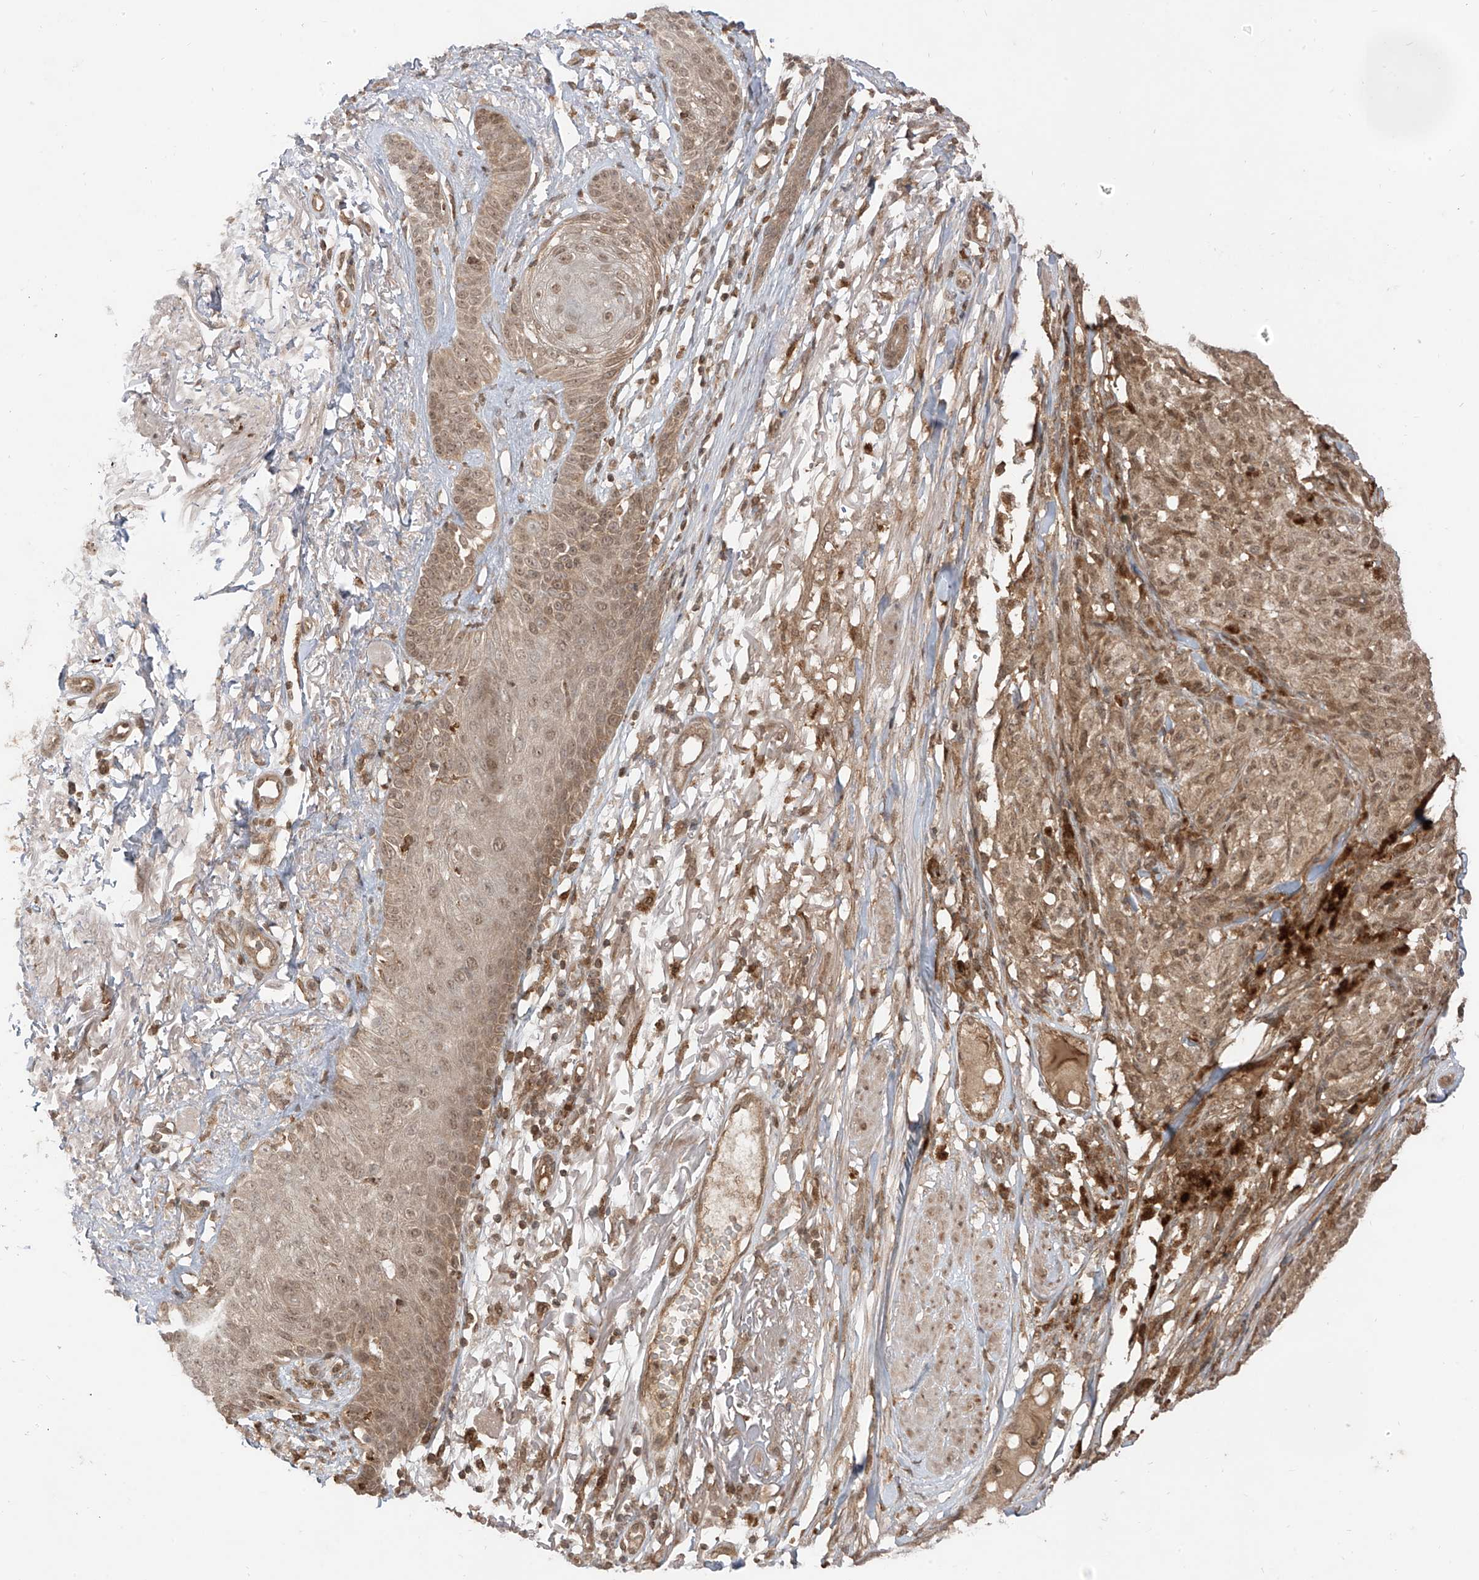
{"staining": {"intensity": "weak", "quantity": ">75%", "location": "cytoplasmic/membranous,nuclear"}, "tissue": "melanoma", "cell_type": "Tumor cells", "image_type": "cancer", "snomed": [{"axis": "morphology", "description": "Malignant melanoma, NOS"}, {"axis": "topography", "description": "Skin"}], "caption": "Weak cytoplasmic/membranous and nuclear positivity for a protein is identified in approximately >75% of tumor cells of melanoma using immunohistochemistry (IHC).", "gene": "LCOR", "patient": {"sex": "female", "age": 82}}